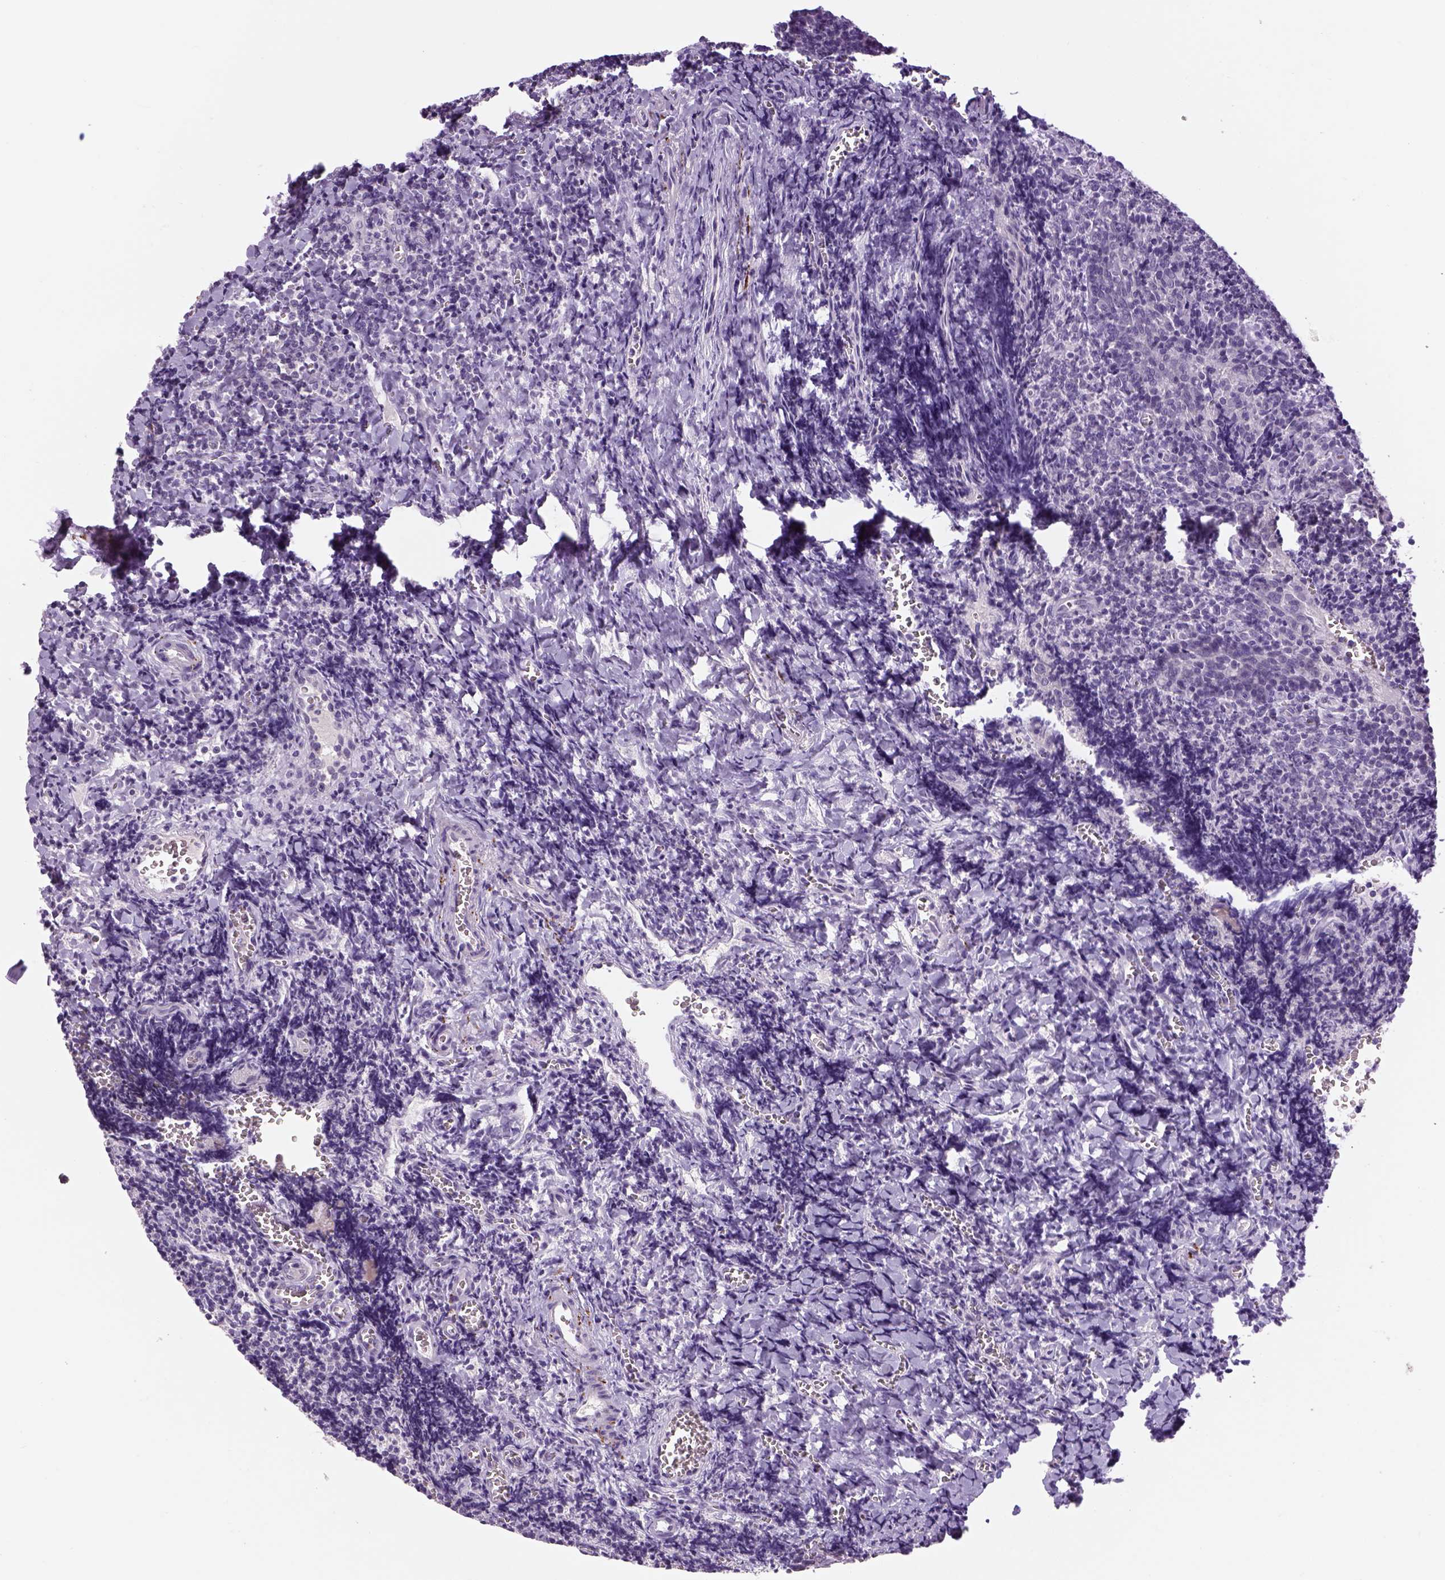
{"staining": {"intensity": "negative", "quantity": "none", "location": "none"}, "tissue": "tonsil", "cell_type": "Germinal center cells", "image_type": "normal", "snomed": [{"axis": "morphology", "description": "Normal tissue, NOS"}, {"axis": "morphology", "description": "Inflammation, NOS"}, {"axis": "topography", "description": "Tonsil"}], "caption": "This is an immunohistochemistry (IHC) histopathology image of normal human tonsil. There is no positivity in germinal center cells.", "gene": "DBH", "patient": {"sex": "female", "age": 31}}